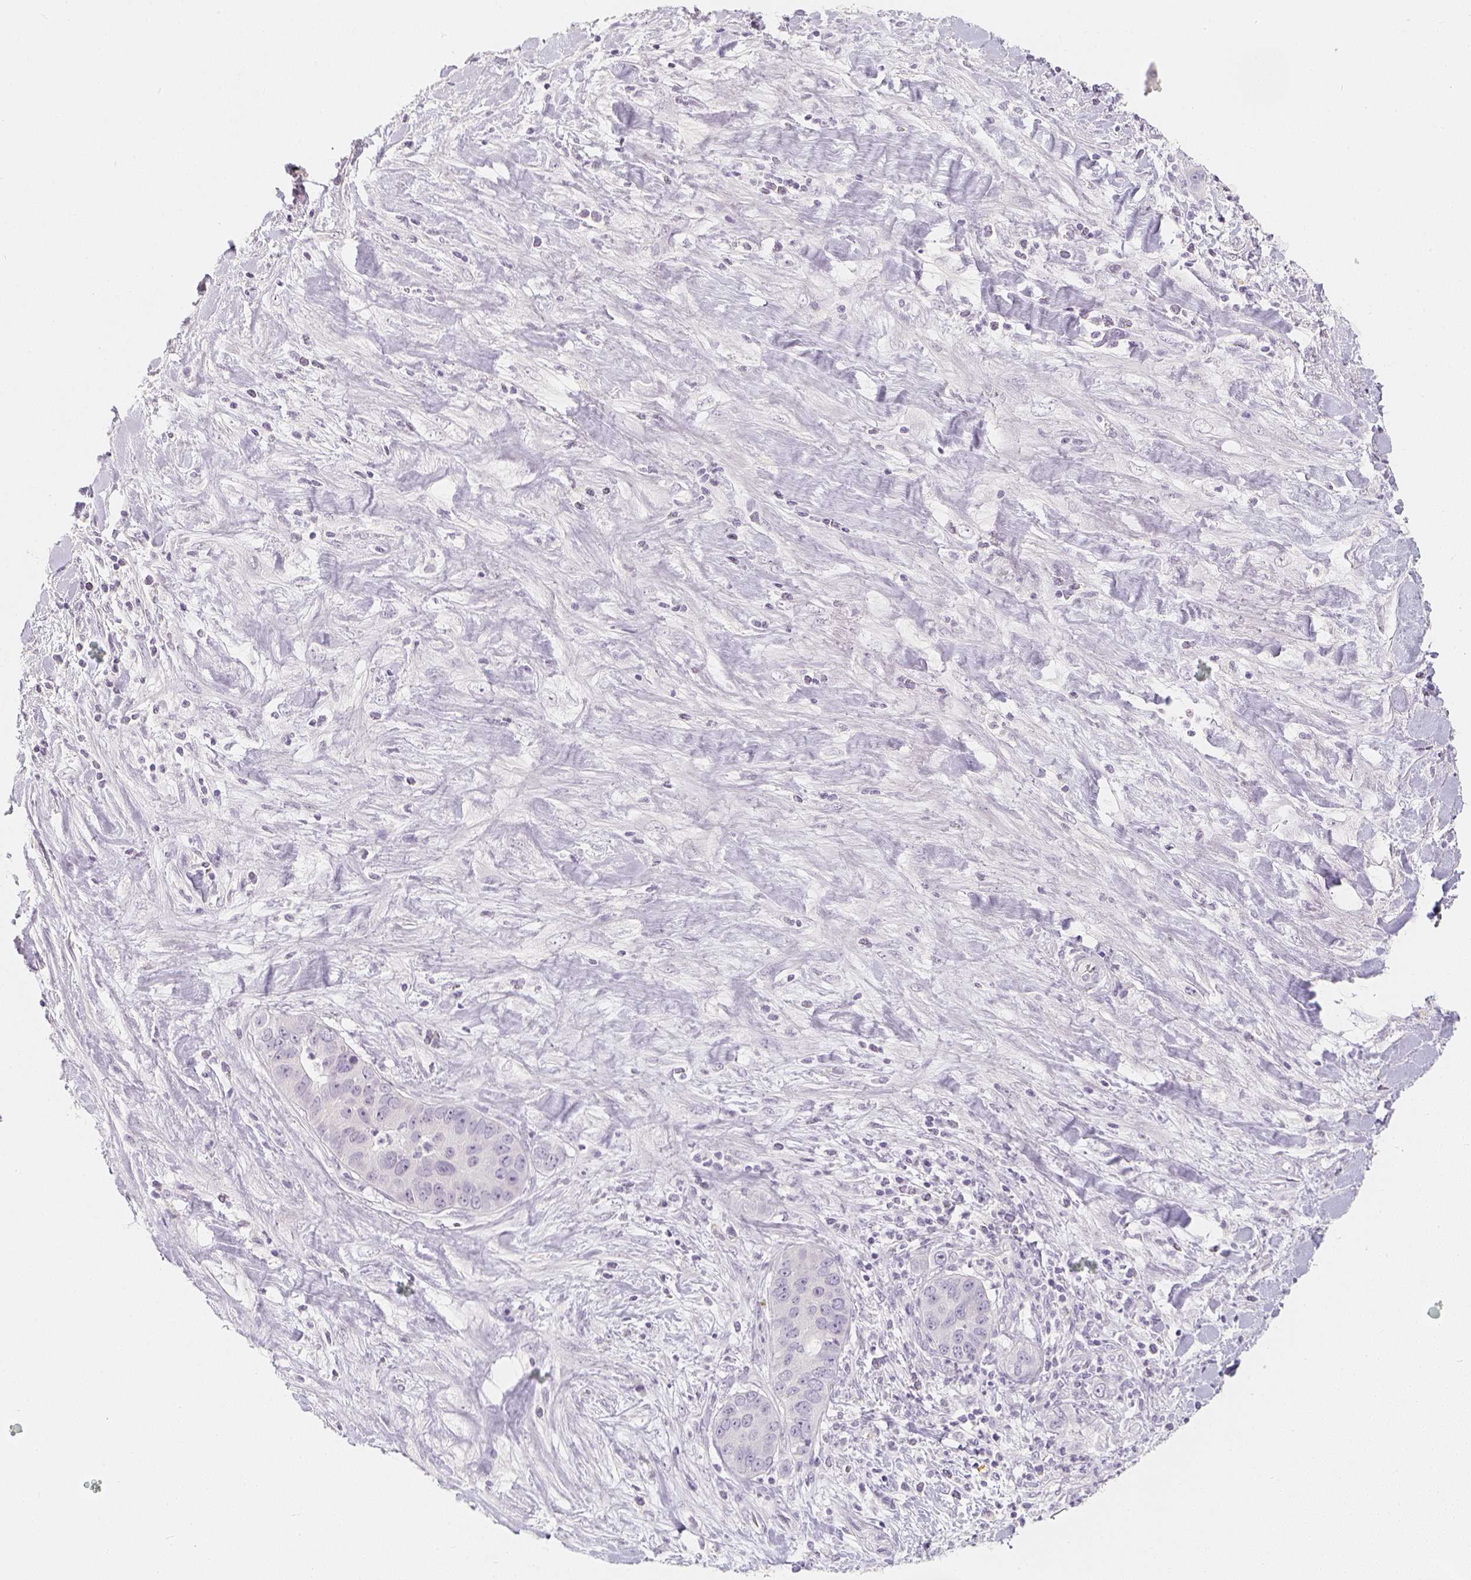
{"staining": {"intensity": "negative", "quantity": "none", "location": "none"}, "tissue": "liver cancer", "cell_type": "Tumor cells", "image_type": "cancer", "snomed": [{"axis": "morphology", "description": "Cholangiocarcinoma"}, {"axis": "topography", "description": "Liver"}], "caption": "The histopathology image demonstrates no staining of tumor cells in liver cholangiocarcinoma.", "gene": "SLC18A1", "patient": {"sex": "female", "age": 52}}